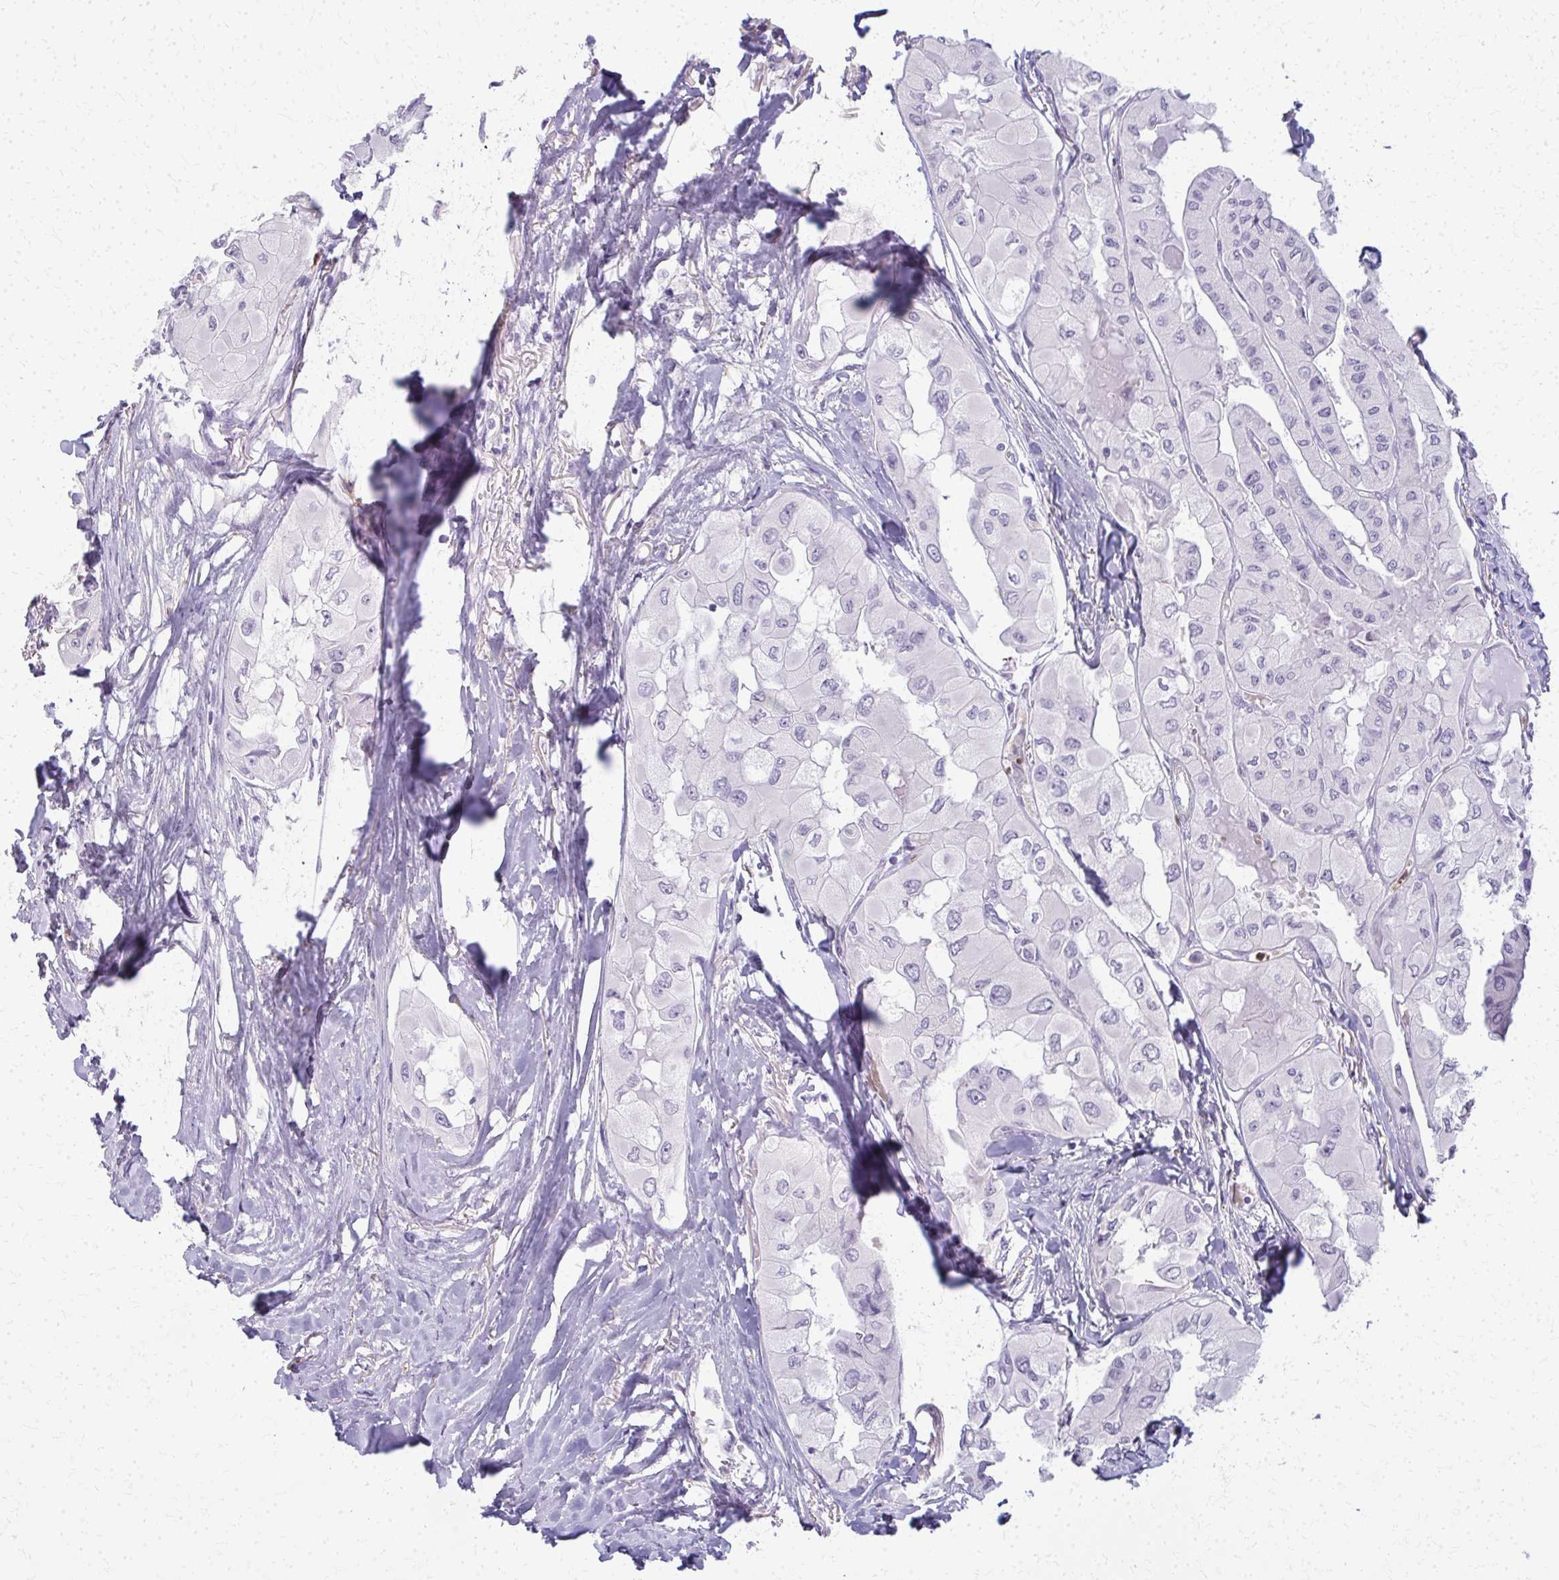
{"staining": {"intensity": "negative", "quantity": "none", "location": "none"}, "tissue": "thyroid cancer", "cell_type": "Tumor cells", "image_type": "cancer", "snomed": [{"axis": "morphology", "description": "Normal tissue, NOS"}, {"axis": "morphology", "description": "Papillary adenocarcinoma, NOS"}, {"axis": "topography", "description": "Thyroid gland"}], "caption": "DAB immunohistochemical staining of thyroid papillary adenocarcinoma exhibits no significant positivity in tumor cells.", "gene": "CA3", "patient": {"sex": "female", "age": 59}}